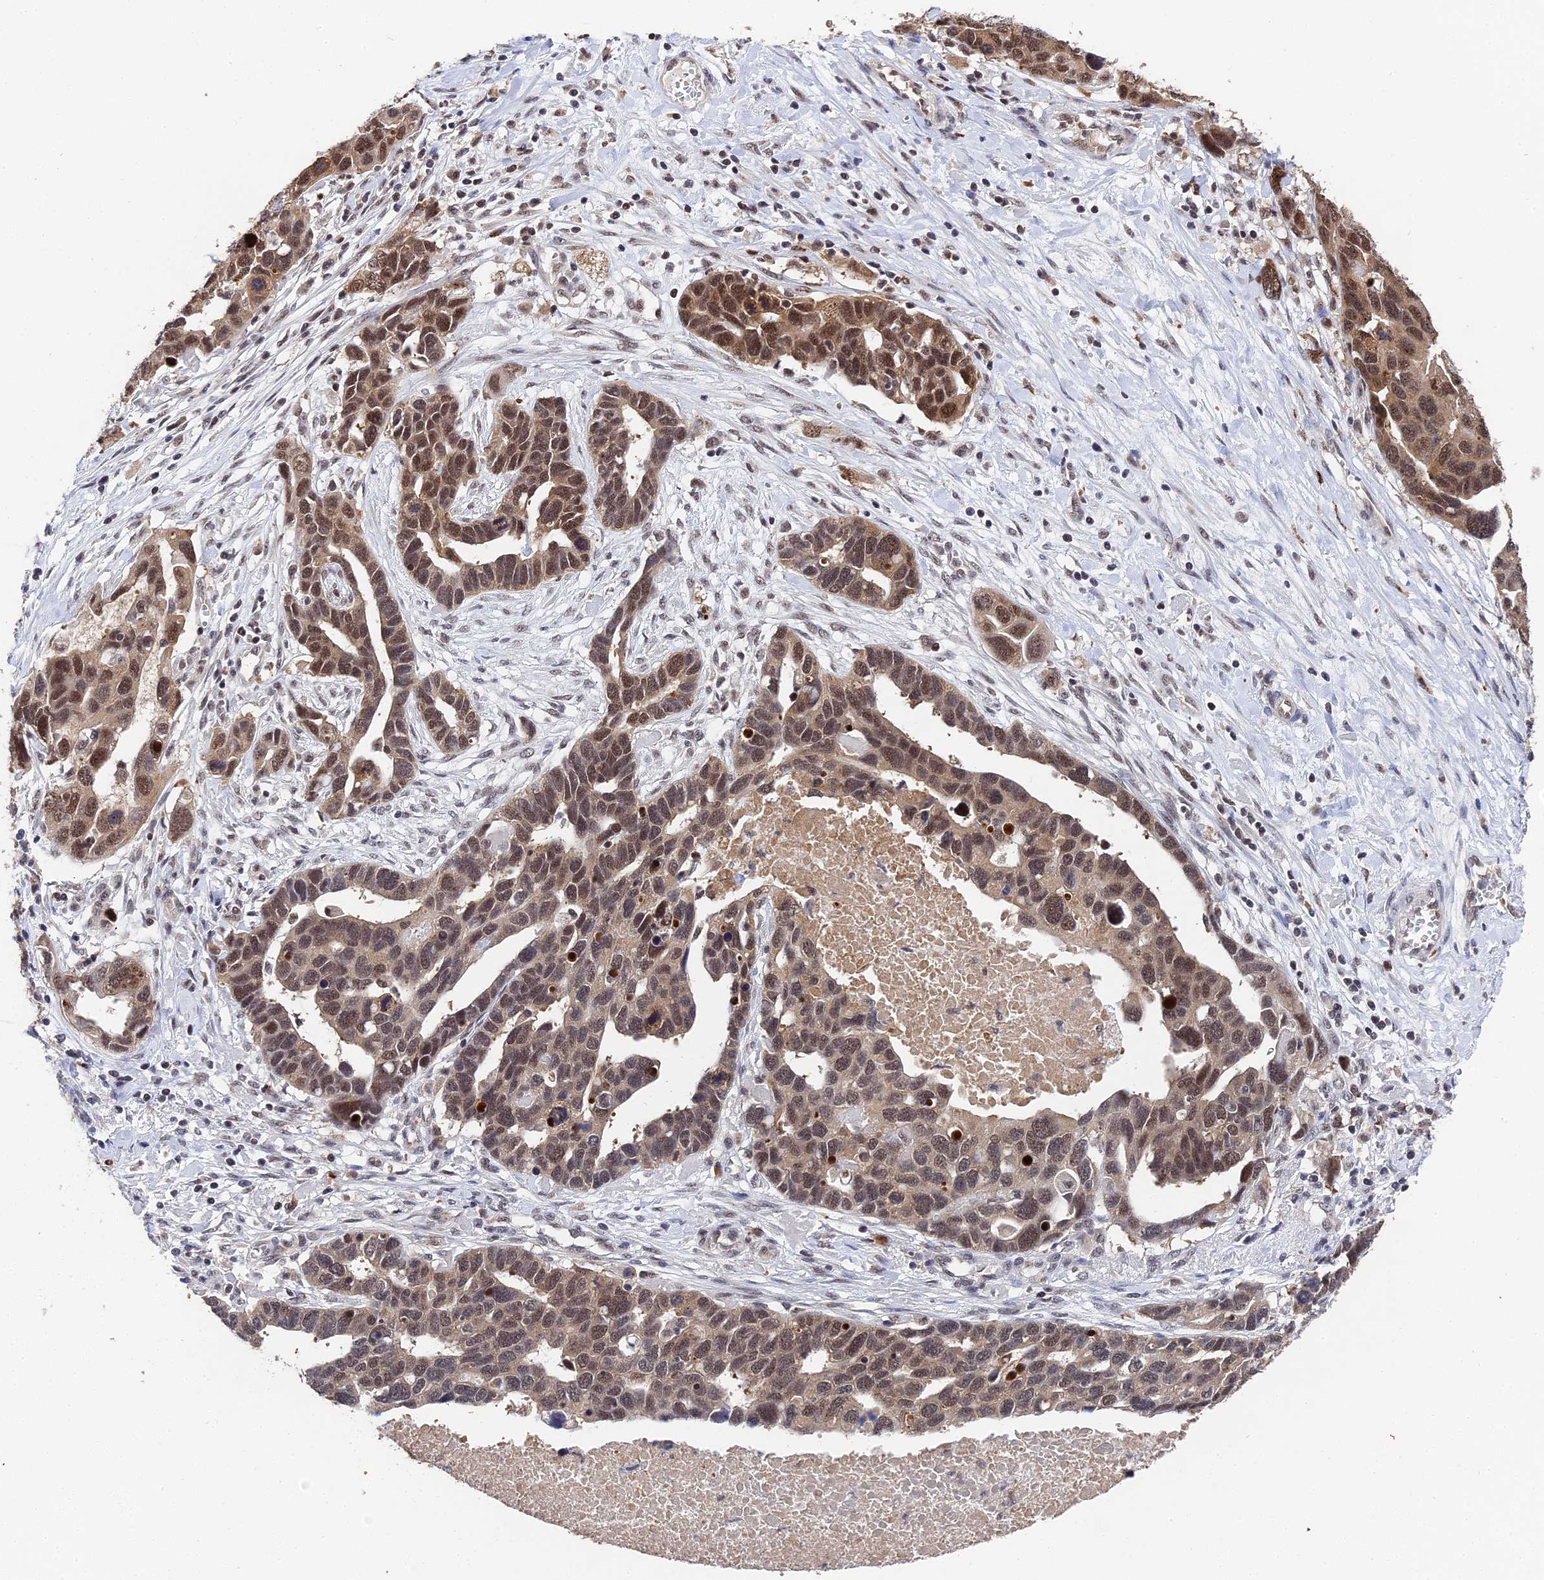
{"staining": {"intensity": "strong", "quantity": "25%-75%", "location": "nuclear"}, "tissue": "ovarian cancer", "cell_type": "Tumor cells", "image_type": "cancer", "snomed": [{"axis": "morphology", "description": "Cystadenocarcinoma, serous, NOS"}, {"axis": "topography", "description": "Ovary"}], "caption": "A brown stain highlights strong nuclear expression of a protein in serous cystadenocarcinoma (ovarian) tumor cells. The protein is stained brown, and the nuclei are stained in blue (DAB (3,3'-diaminobenzidine) IHC with brightfield microscopy, high magnification).", "gene": "MAGOHB", "patient": {"sex": "female", "age": 54}}